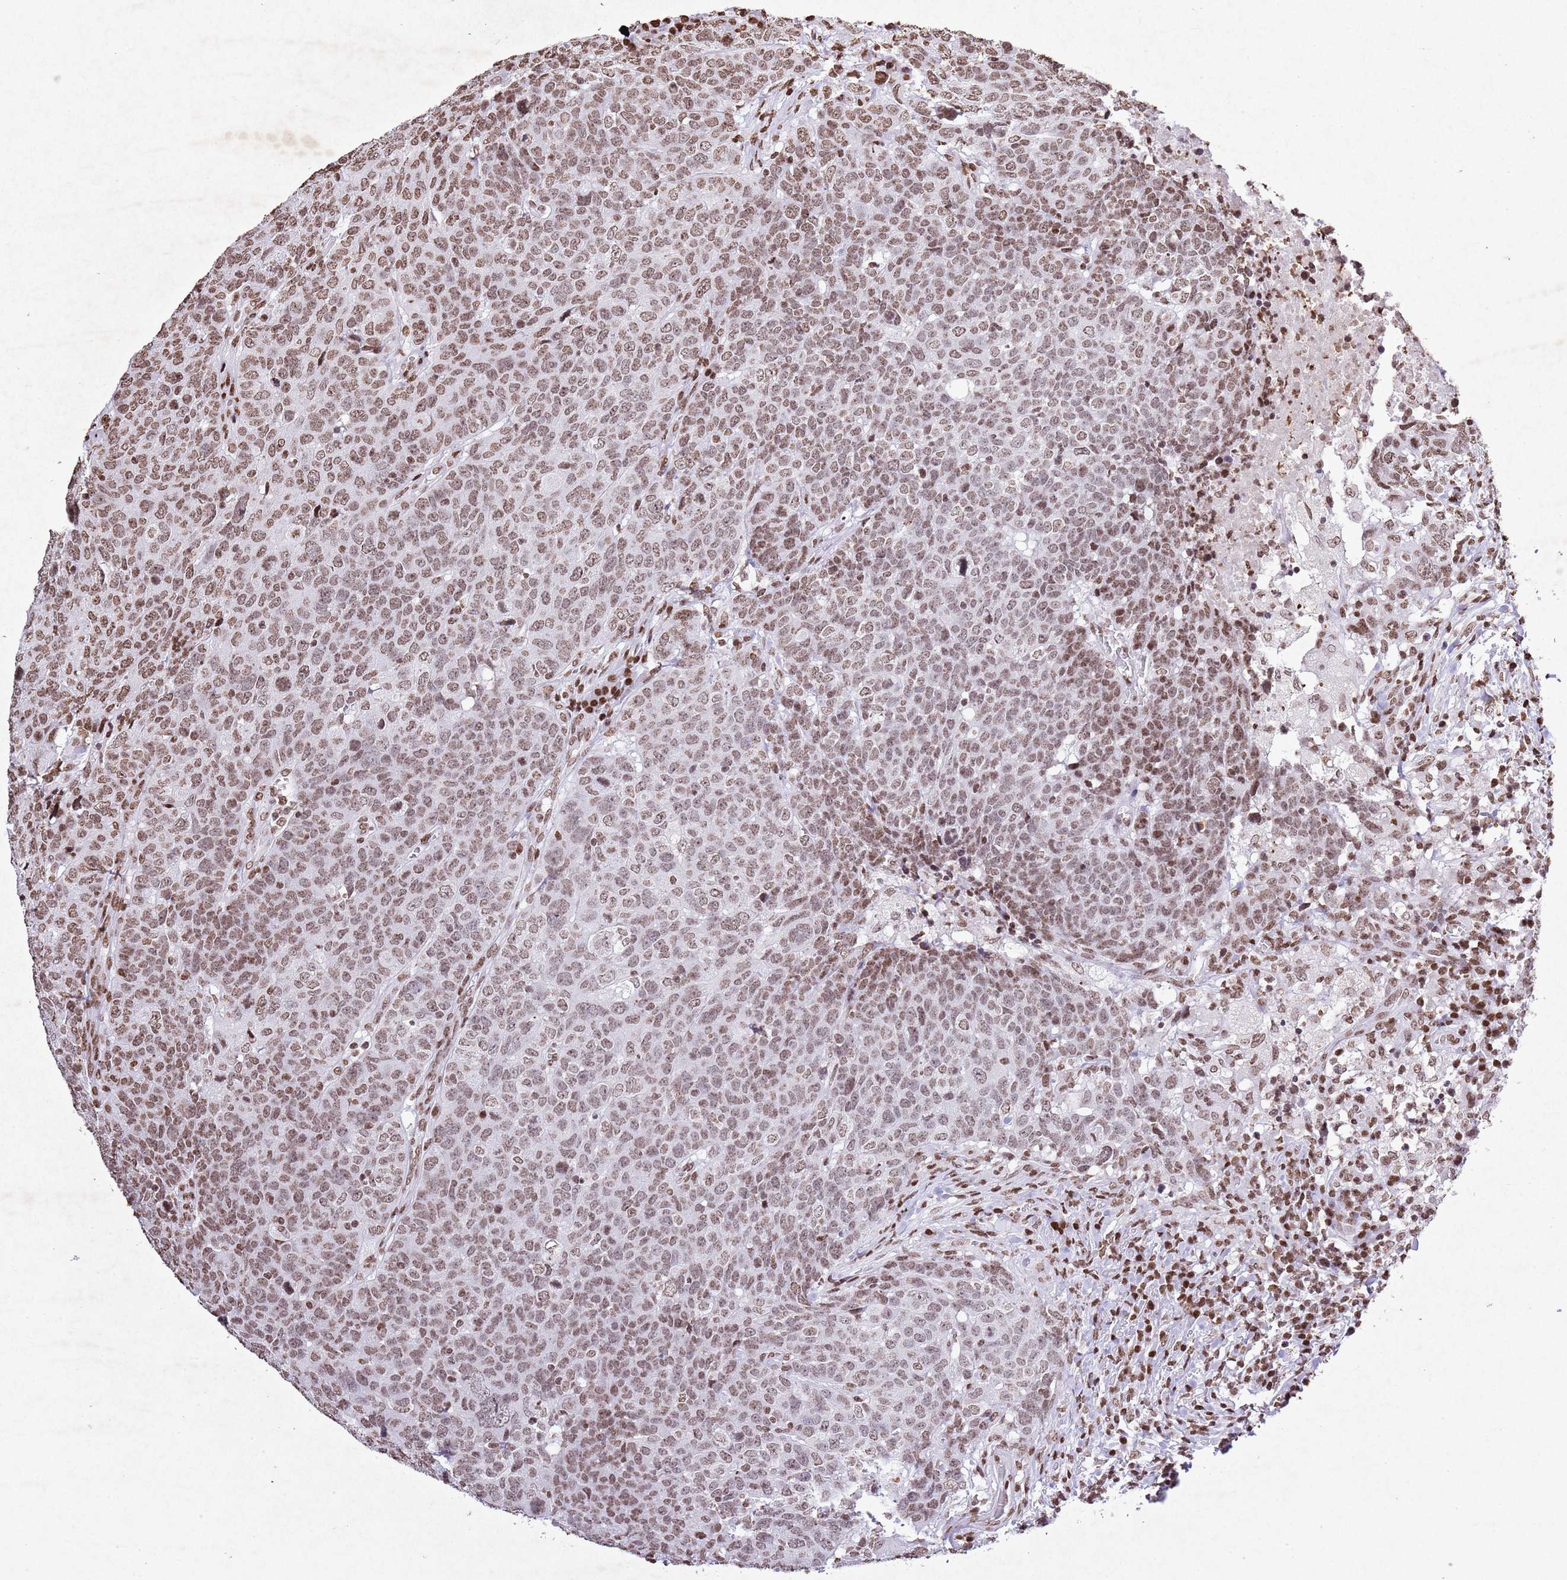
{"staining": {"intensity": "moderate", "quantity": ">75%", "location": "nuclear"}, "tissue": "head and neck cancer", "cell_type": "Tumor cells", "image_type": "cancer", "snomed": [{"axis": "morphology", "description": "Normal tissue, NOS"}, {"axis": "morphology", "description": "Squamous cell carcinoma, NOS"}, {"axis": "topography", "description": "Skeletal muscle"}, {"axis": "topography", "description": "Vascular tissue"}, {"axis": "topography", "description": "Peripheral nerve tissue"}, {"axis": "topography", "description": "Head-Neck"}], "caption": "Head and neck squamous cell carcinoma was stained to show a protein in brown. There is medium levels of moderate nuclear staining in about >75% of tumor cells.", "gene": "BMAL1", "patient": {"sex": "male", "age": 66}}